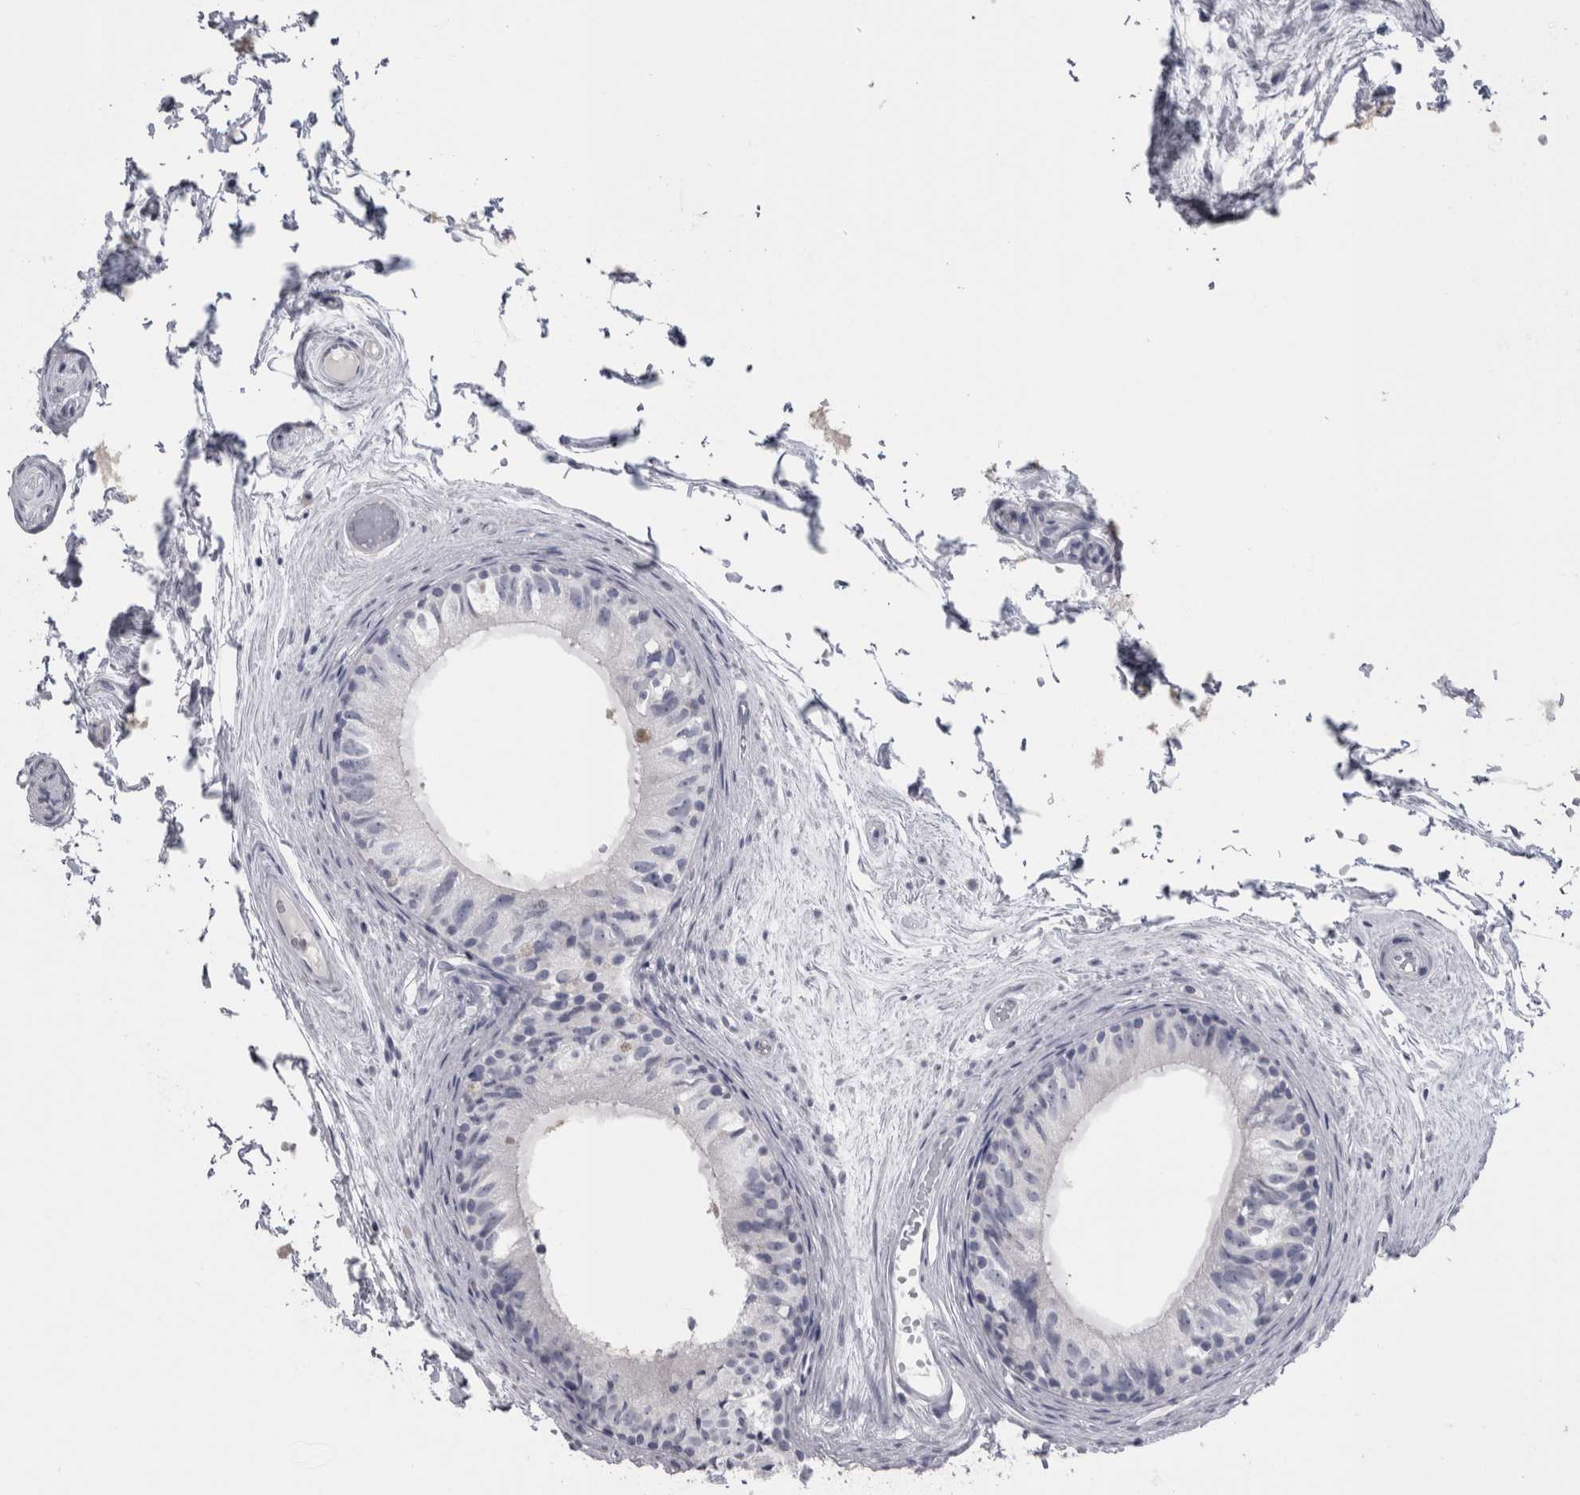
{"staining": {"intensity": "negative", "quantity": "none", "location": "none"}, "tissue": "epididymis", "cell_type": "Glandular cells", "image_type": "normal", "snomed": [{"axis": "morphology", "description": "Normal tissue, NOS"}, {"axis": "topography", "description": "Epididymis"}], "caption": "Photomicrograph shows no protein expression in glandular cells of normal epididymis. (Stains: DAB IHC with hematoxylin counter stain, Microscopy: brightfield microscopy at high magnification).", "gene": "MSMB", "patient": {"sex": "male", "age": 79}}